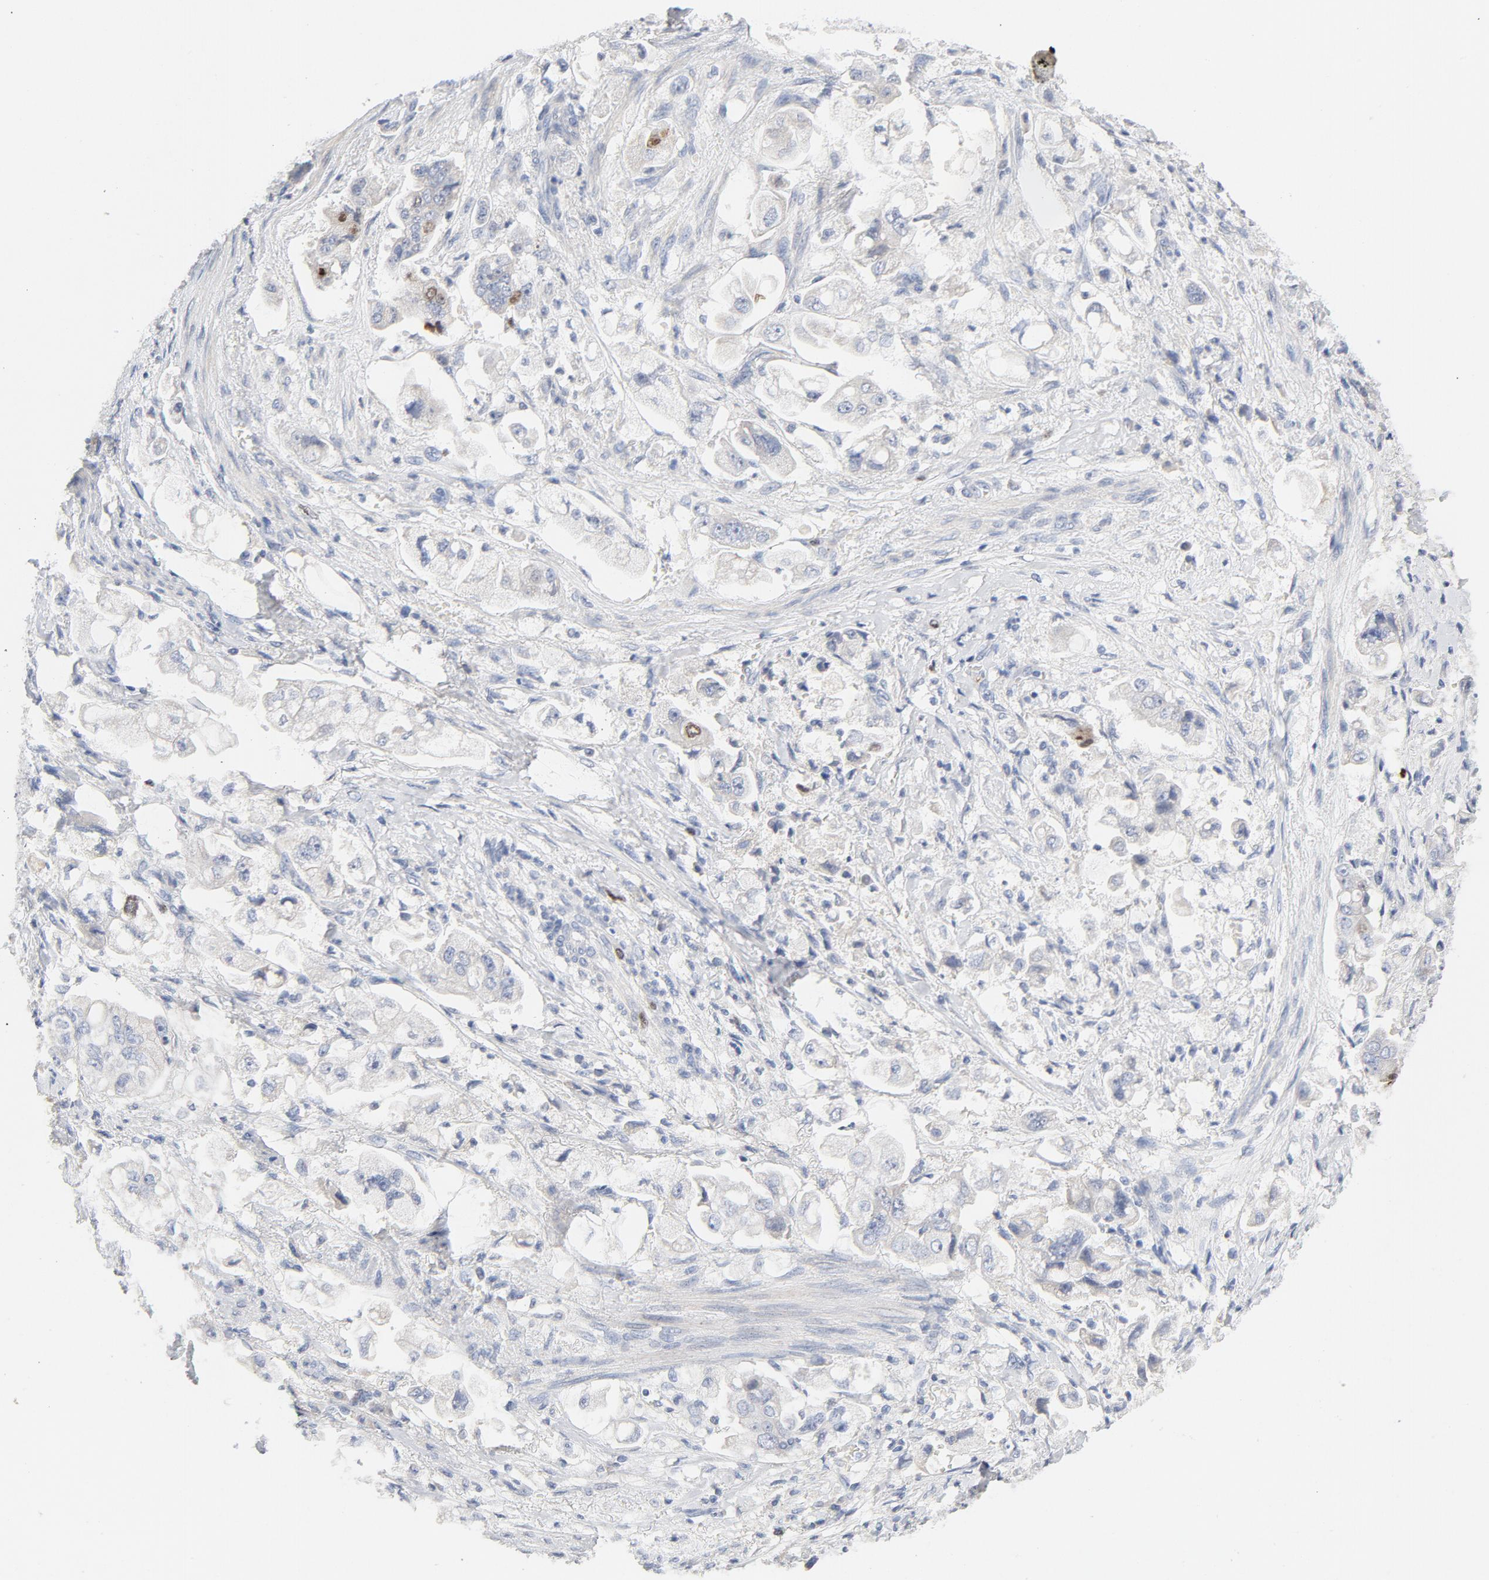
{"staining": {"intensity": "moderate", "quantity": "<25%", "location": "nuclear"}, "tissue": "stomach cancer", "cell_type": "Tumor cells", "image_type": "cancer", "snomed": [{"axis": "morphology", "description": "Adenocarcinoma, NOS"}, {"axis": "topography", "description": "Stomach"}], "caption": "Stomach adenocarcinoma was stained to show a protein in brown. There is low levels of moderate nuclear positivity in approximately <25% of tumor cells.", "gene": "BIRC5", "patient": {"sex": "male", "age": 62}}